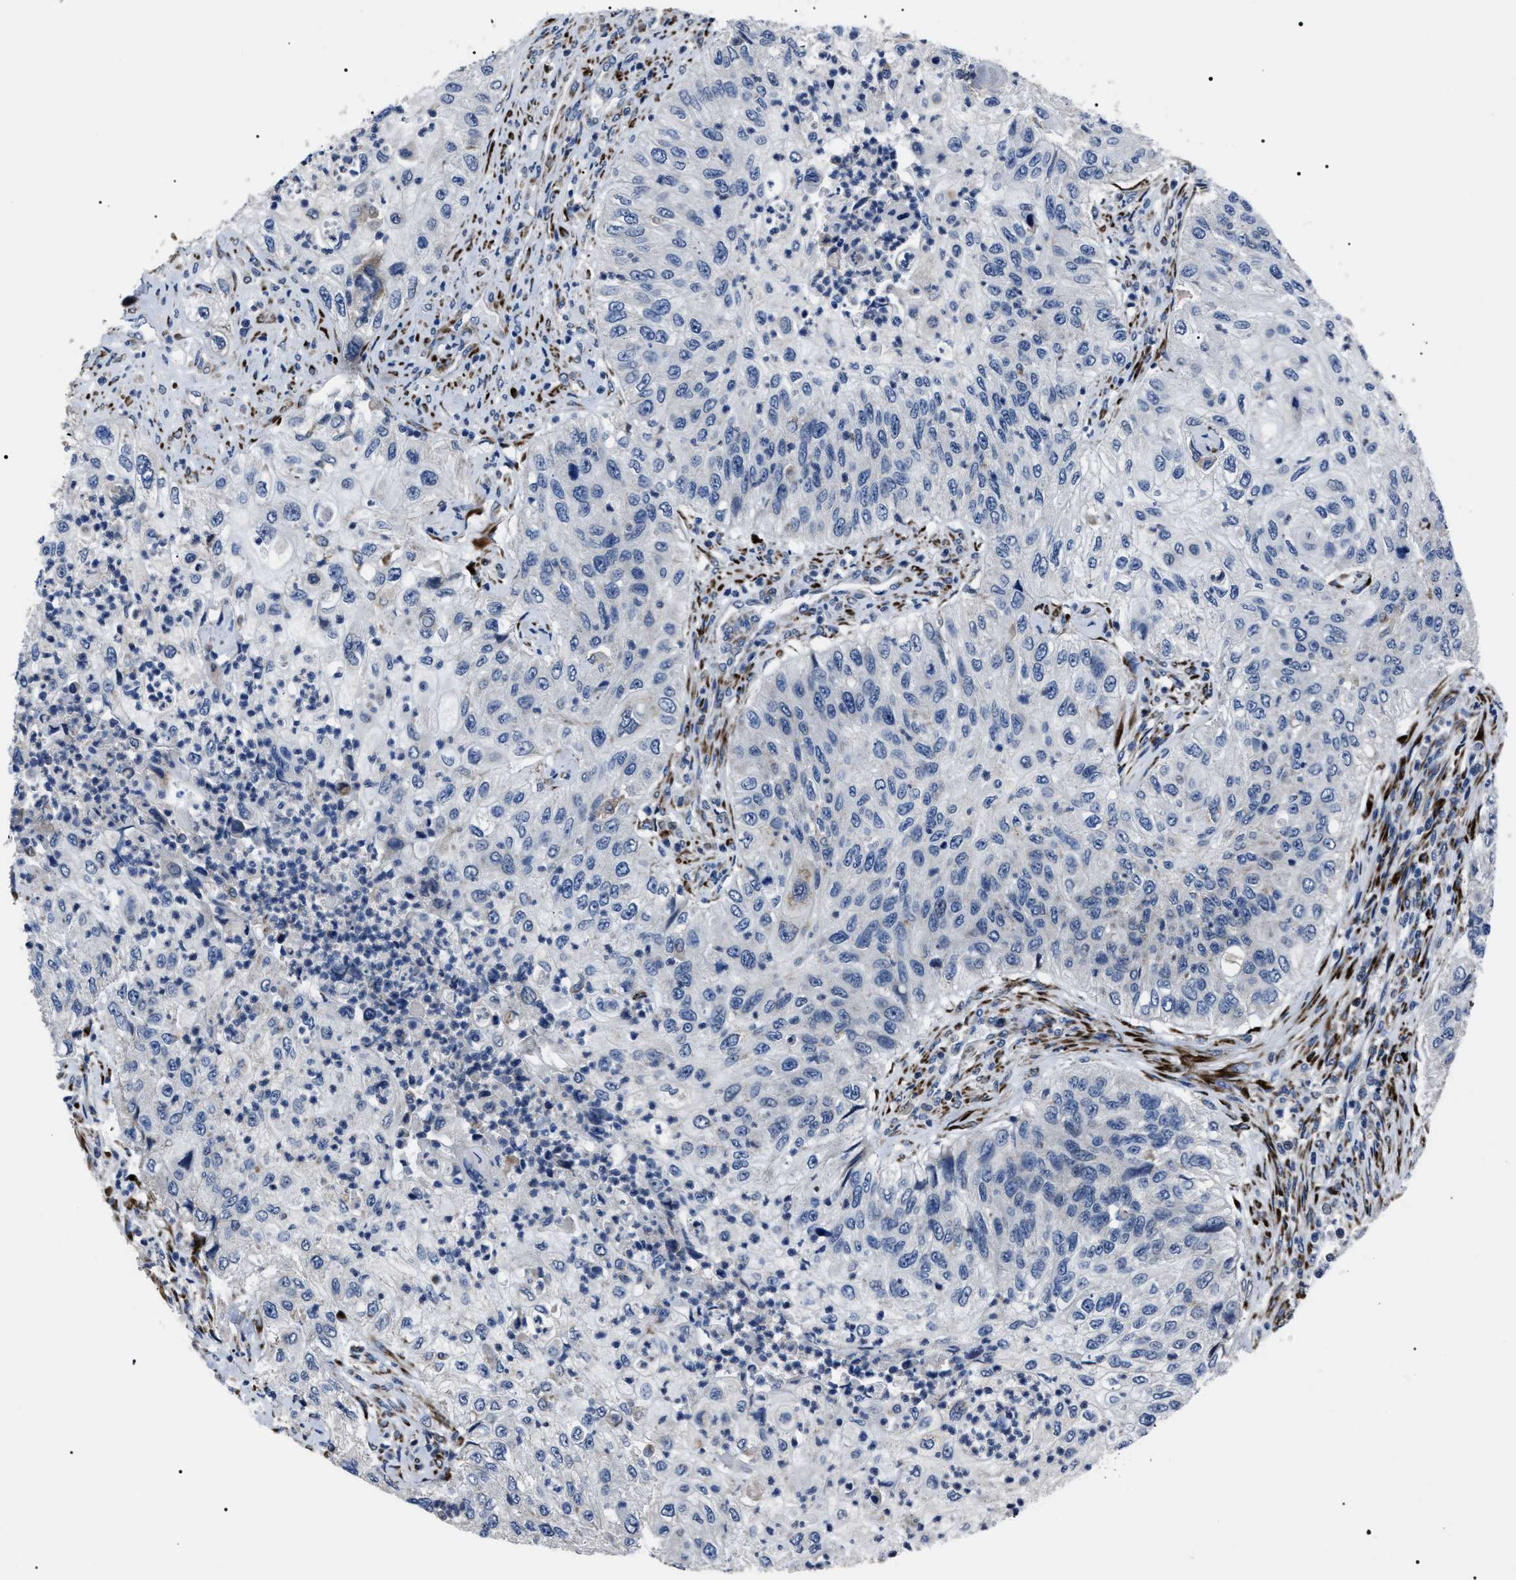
{"staining": {"intensity": "negative", "quantity": "none", "location": "none"}, "tissue": "urothelial cancer", "cell_type": "Tumor cells", "image_type": "cancer", "snomed": [{"axis": "morphology", "description": "Urothelial carcinoma, High grade"}, {"axis": "topography", "description": "Urinary bladder"}], "caption": "DAB (3,3'-diaminobenzidine) immunohistochemical staining of urothelial cancer demonstrates no significant expression in tumor cells.", "gene": "LRRC14", "patient": {"sex": "female", "age": 60}}